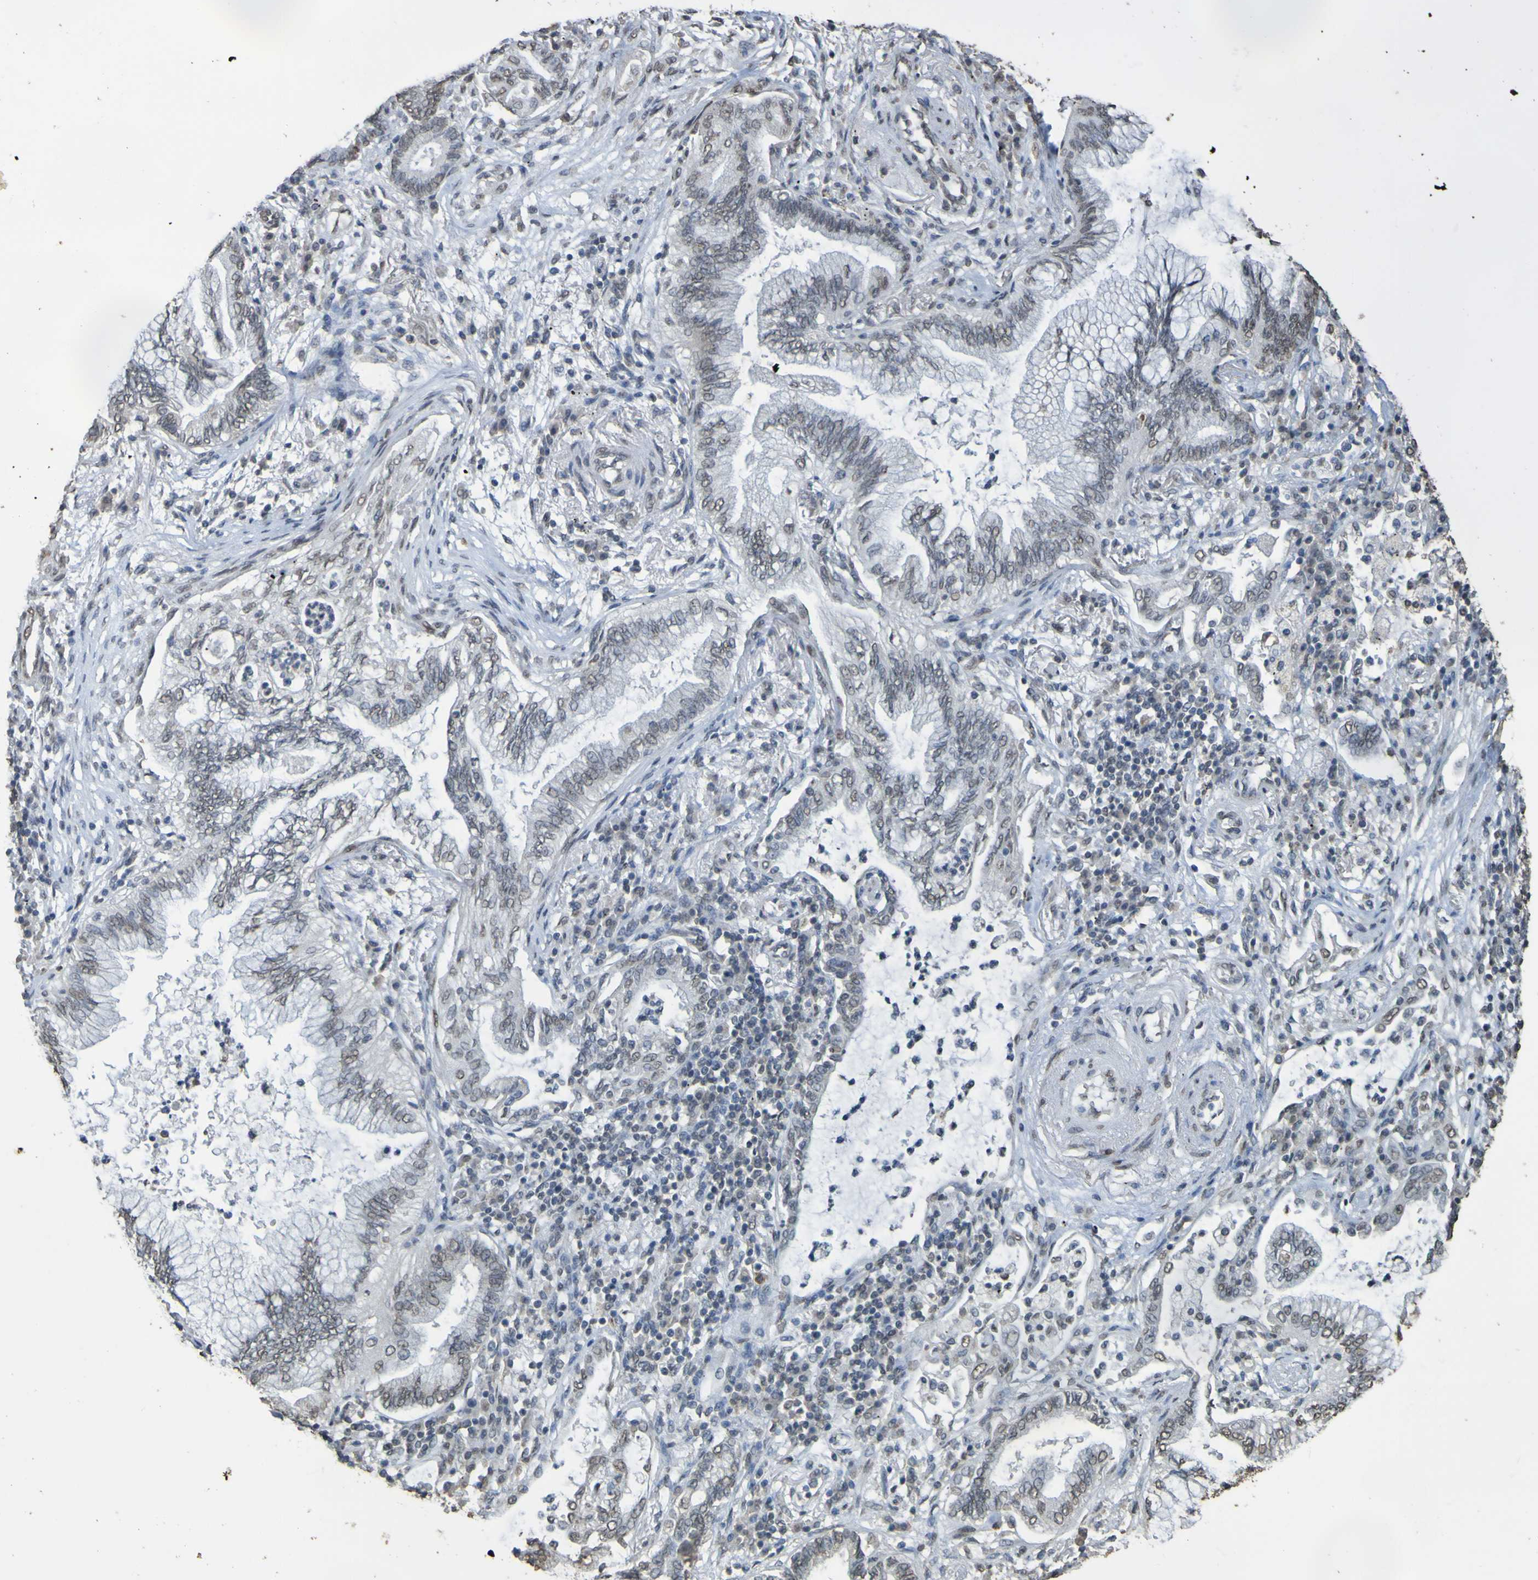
{"staining": {"intensity": "negative", "quantity": "none", "location": "none"}, "tissue": "lung cancer", "cell_type": "Tumor cells", "image_type": "cancer", "snomed": [{"axis": "morphology", "description": "Normal tissue, NOS"}, {"axis": "morphology", "description": "Adenocarcinoma, NOS"}, {"axis": "topography", "description": "Bronchus"}, {"axis": "topography", "description": "Lung"}], "caption": "Image shows no protein positivity in tumor cells of lung adenocarcinoma tissue. Brightfield microscopy of immunohistochemistry (IHC) stained with DAB (brown) and hematoxylin (blue), captured at high magnification.", "gene": "ALKBH2", "patient": {"sex": "female", "age": 70}}